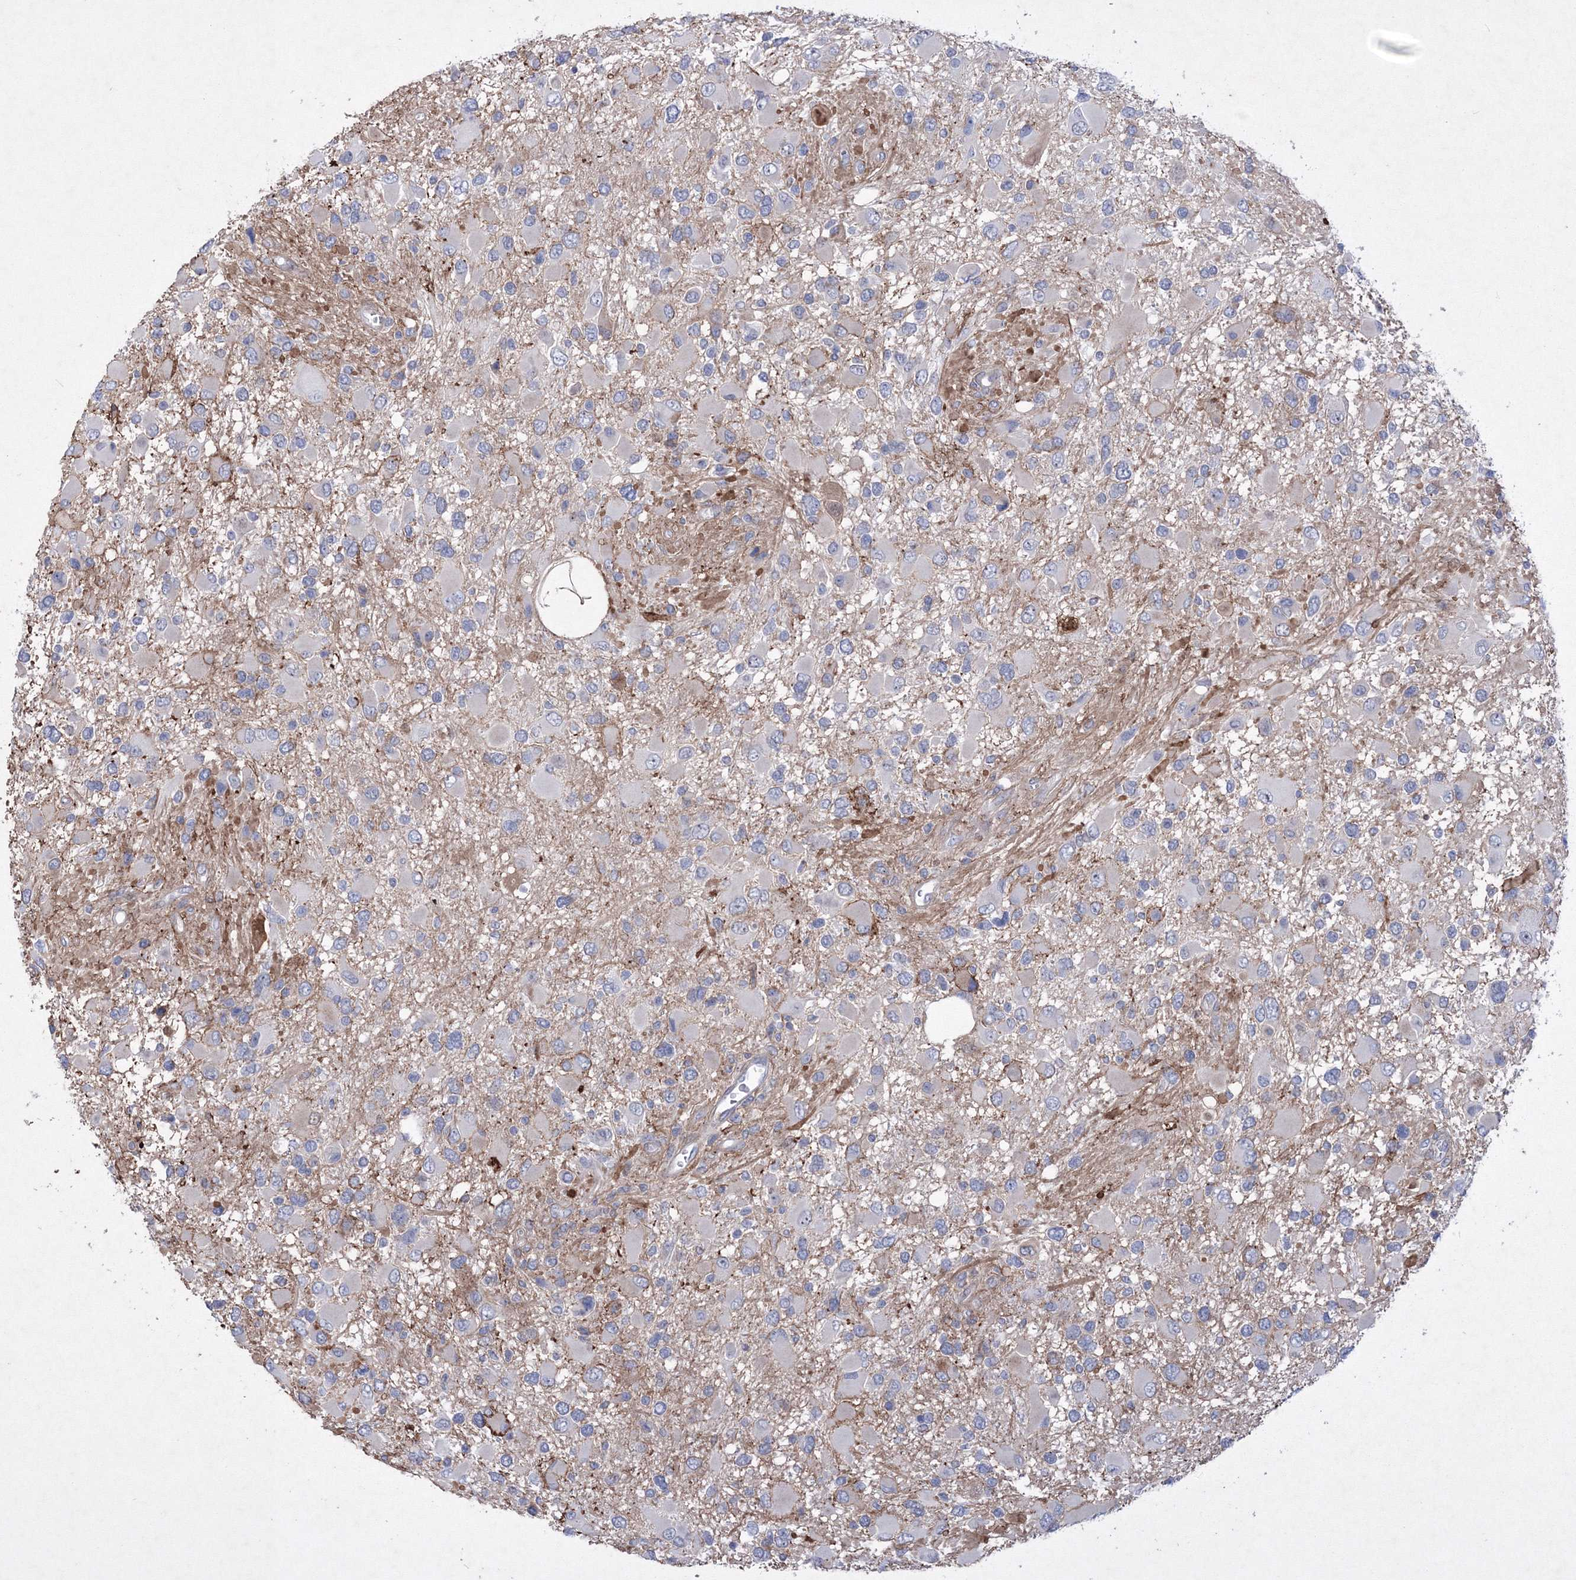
{"staining": {"intensity": "negative", "quantity": "none", "location": "none"}, "tissue": "glioma", "cell_type": "Tumor cells", "image_type": "cancer", "snomed": [{"axis": "morphology", "description": "Glioma, malignant, High grade"}, {"axis": "topography", "description": "Brain"}], "caption": "Tumor cells are negative for protein expression in human malignant high-grade glioma. (DAB immunohistochemistry (IHC), high magnification).", "gene": "RNPEPL1", "patient": {"sex": "male", "age": 53}}